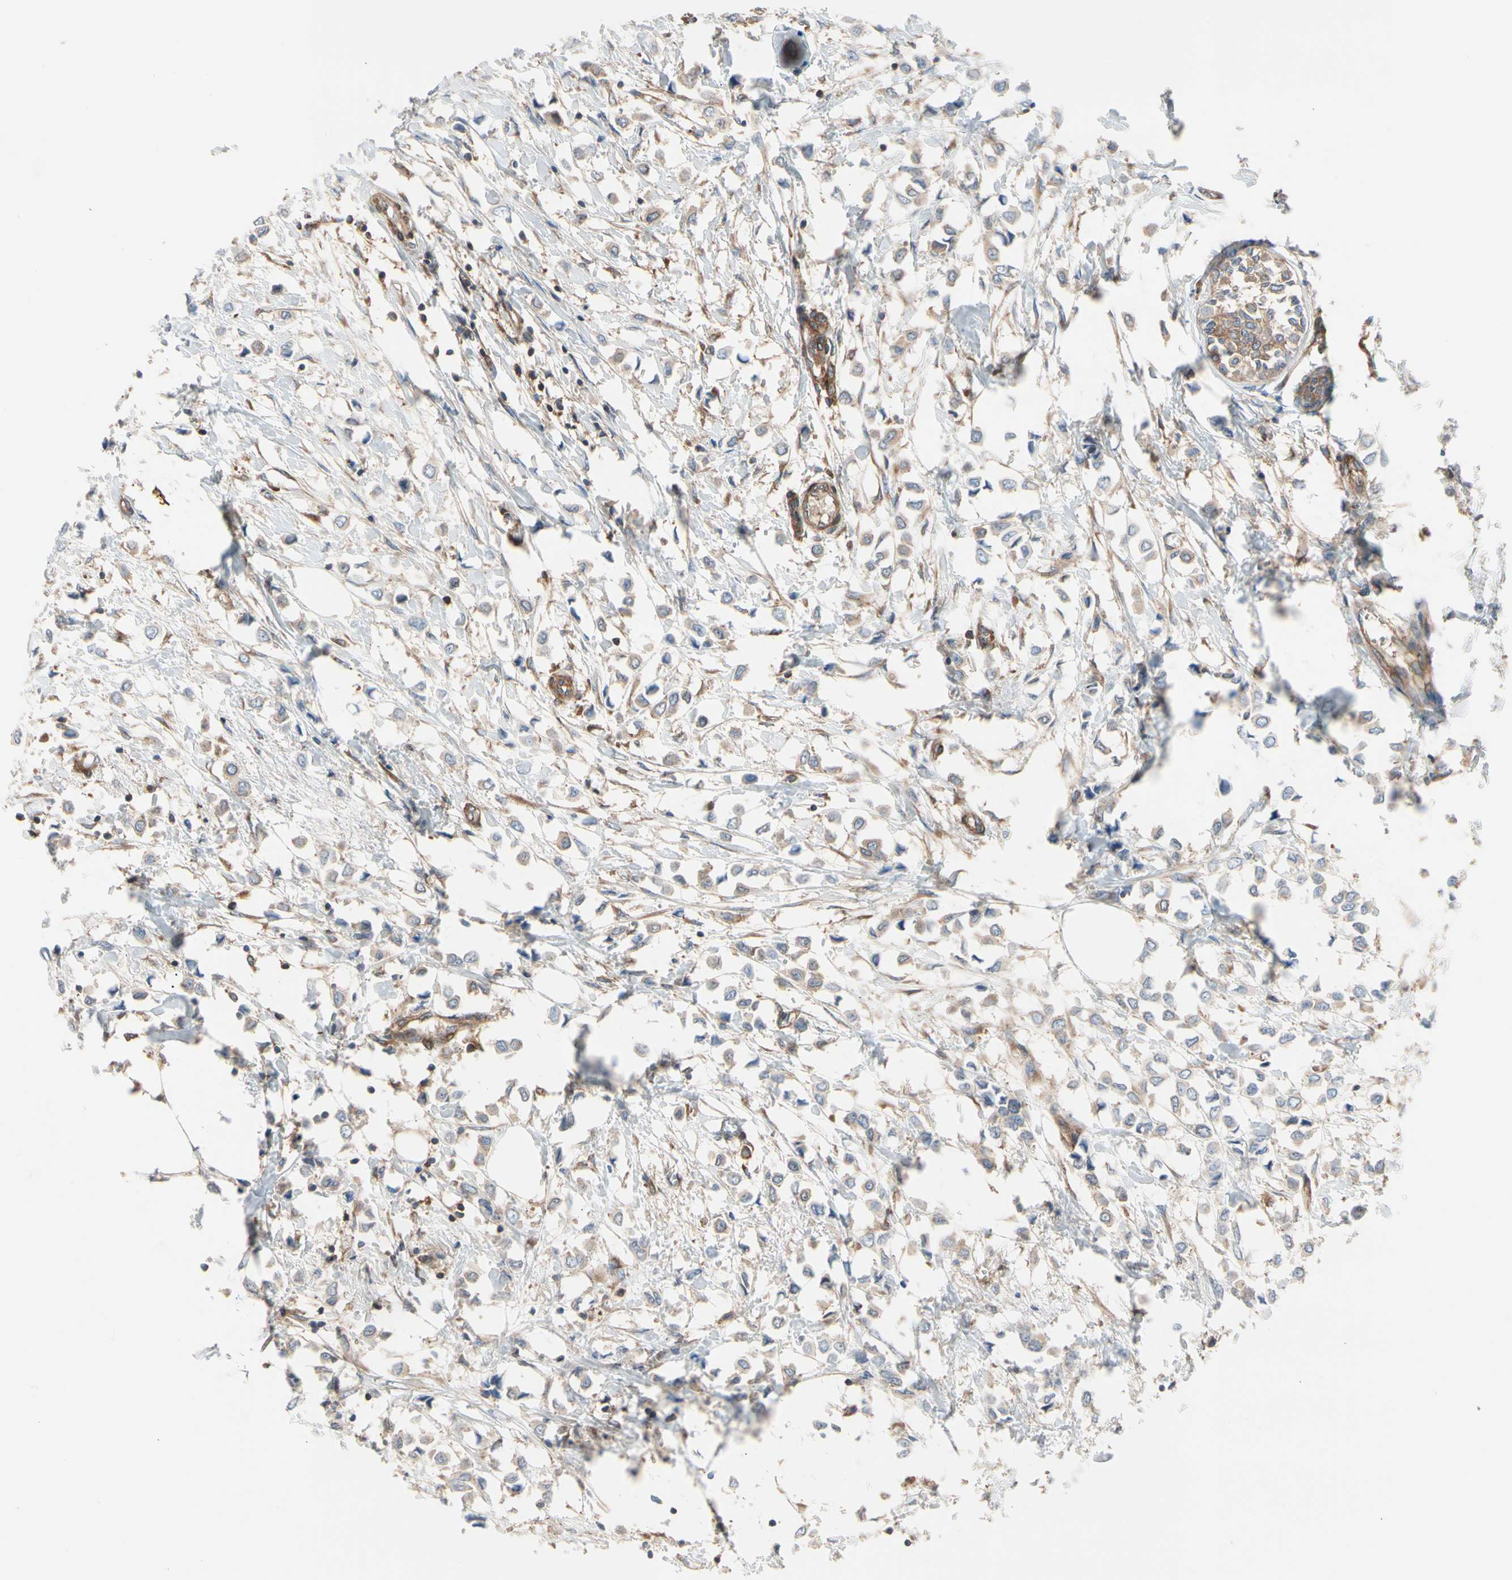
{"staining": {"intensity": "weak", "quantity": "25%-75%", "location": "cytoplasmic/membranous"}, "tissue": "breast cancer", "cell_type": "Tumor cells", "image_type": "cancer", "snomed": [{"axis": "morphology", "description": "Lobular carcinoma"}, {"axis": "topography", "description": "Breast"}], "caption": "A histopathology image of breast cancer stained for a protein reveals weak cytoplasmic/membranous brown staining in tumor cells. Immunohistochemistry (ihc) stains the protein of interest in brown and the nuclei are stained blue.", "gene": "ROCK1", "patient": {"sex": "female", "age": 51}}